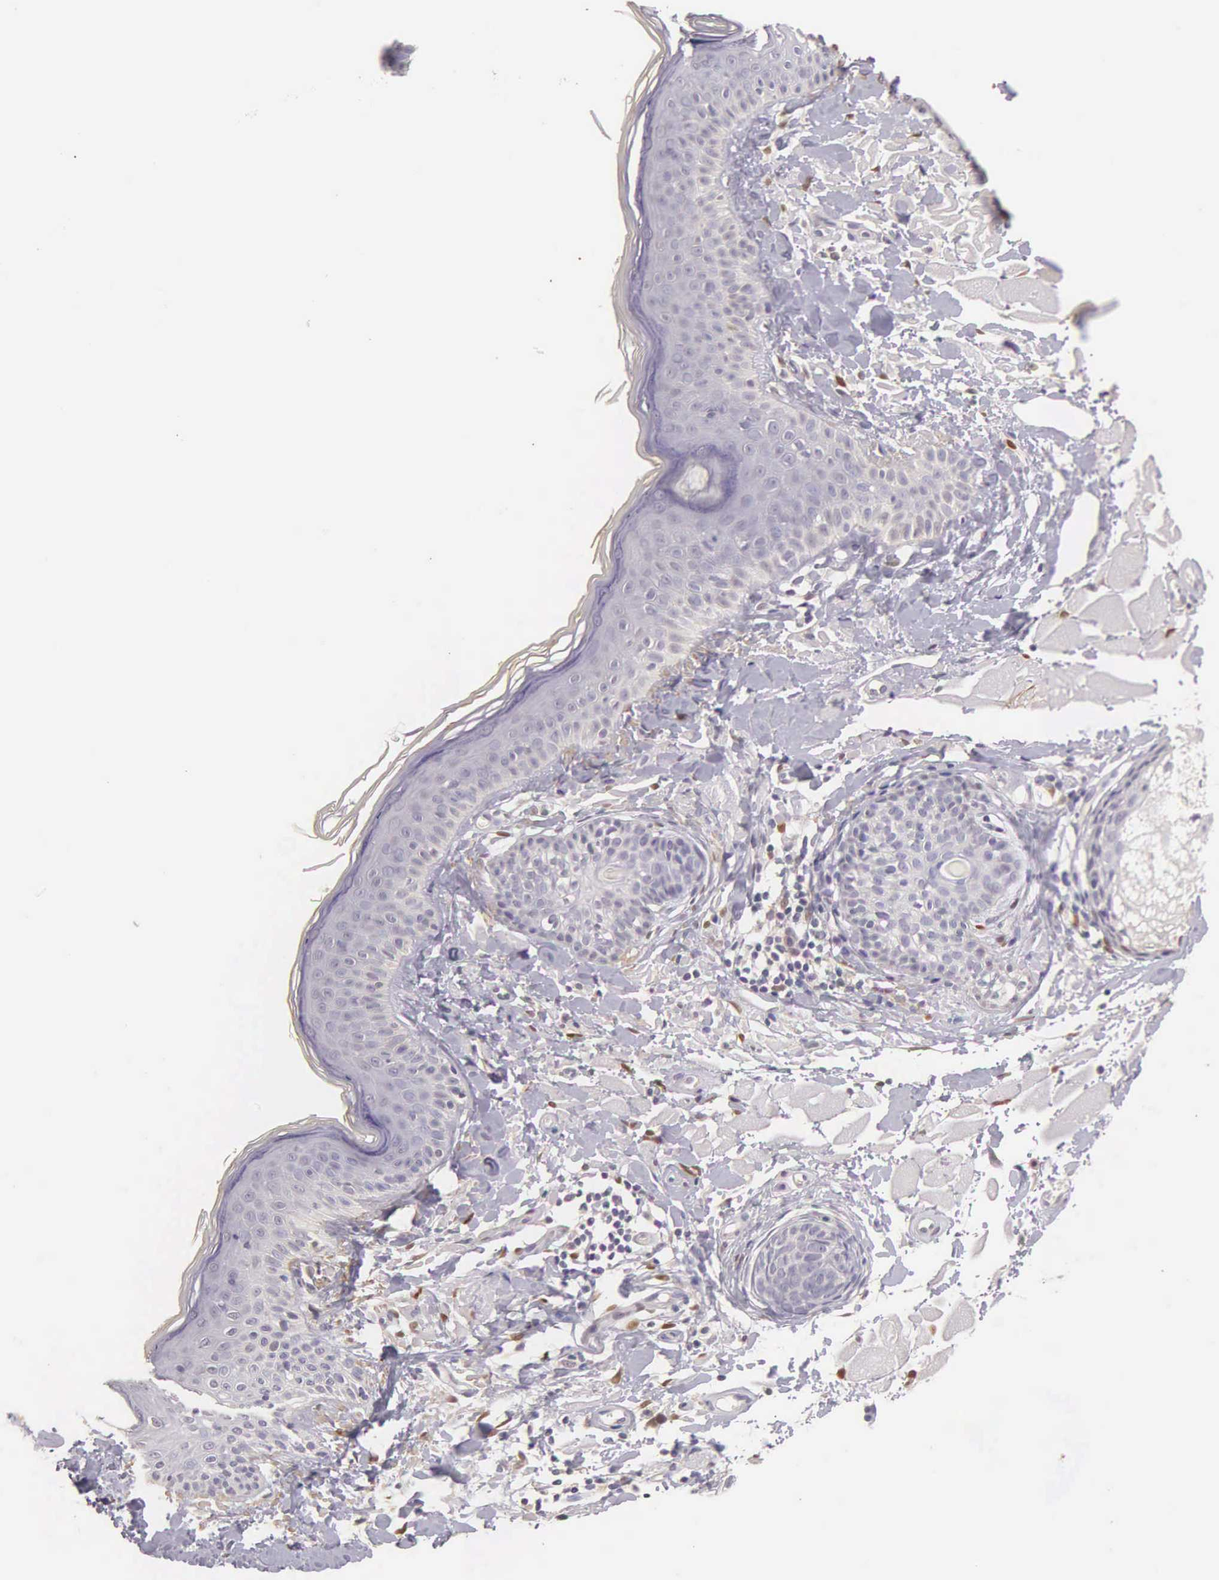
{"staining": {"intensity": "negative", "quantity": "none", "location": "none"}, "tissue": "skin", "cell_type": "Fibroblasts", "image_type": "normal", "snomed": [{"axis": "morphology", "description": "Normal tissue, NOS"}, {"axis": "topography", "description": "Skin"}], "caption": "This is an immunohistochemistry (IHC) micrograph of benign human skin. There is no positivity in fibroblasts.", "gene": "ESR1", "patient": {"sex": "male", "age": 86}}